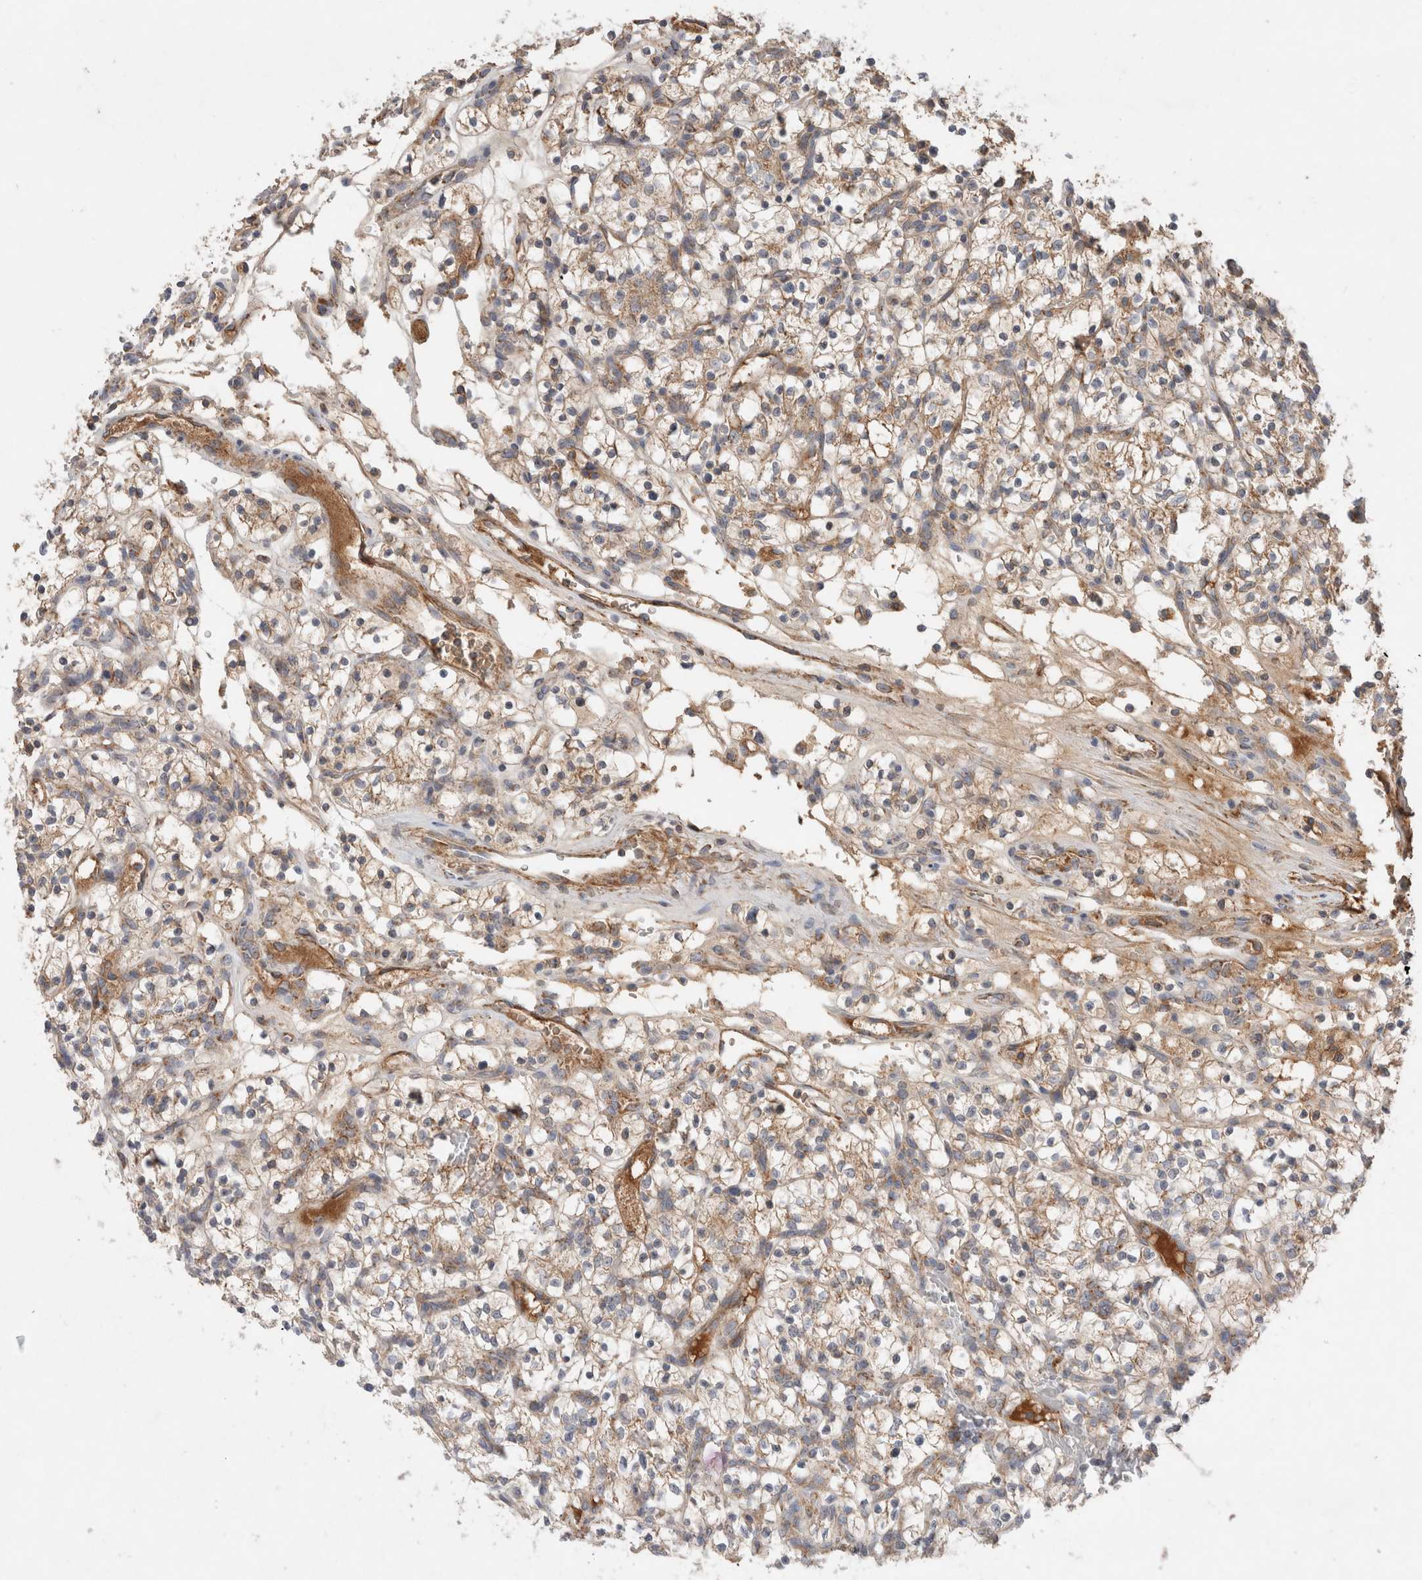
{"staining": {"intensity": "weak", "quantity": "25%-75%", "location": "cytoplasmic/membranous"}, "tissue": "renal cancer", "cell_type": "Tumor cells", "image_type": "cancer", "snomed": [{"axis": "morphology", "description": "Adenocarcinoma, NOS"}, {"axis": "topography", "description": "Kidney"}], "caption": "The photomicrograph reveals immunohistochemical staining of renal cancer. There is weak cytoplasmic/membranous expression is appreciated in approximately 25%-75% of tumor cells.", "gene": "MRPS28", "patient": {"sex": "female", "age": 57}}